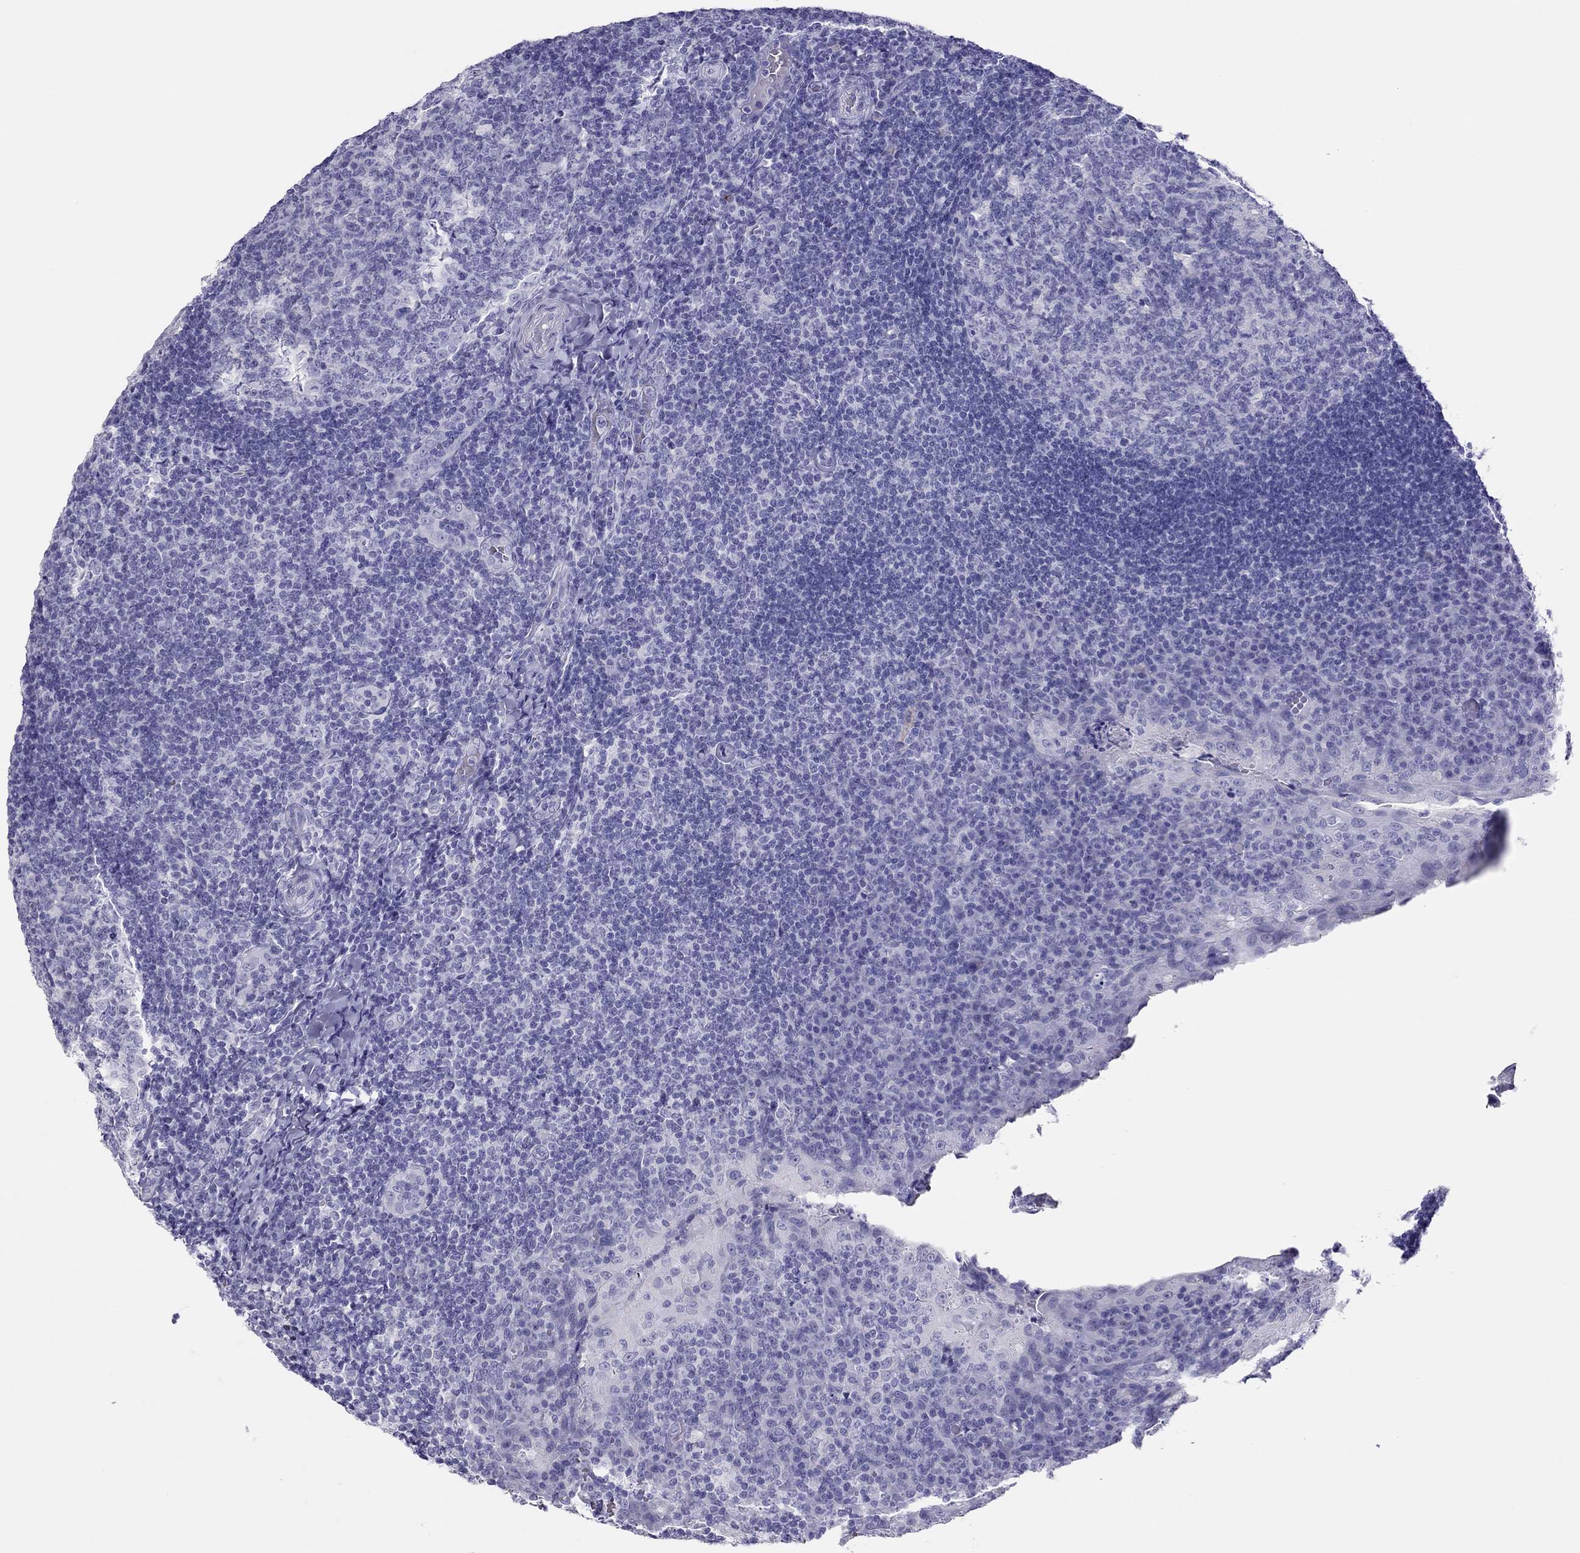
{"staining": {"intensity": "negative", "quantity": "none", "location": "none"}, "tissue": "tonsil", "cell_type": "Germinal center cells", "image_type": "normal", "snomed": [{"axis": "morphology", "description": "Normal tissue, NOS"}, {"axis": "topography", "description": "Tonsil"}], "caption": "Image shows no protein expression in germinal center cells of normal tonsil.", "gene": "TSHB", "patient": {"sex": "male", "age": 17}}